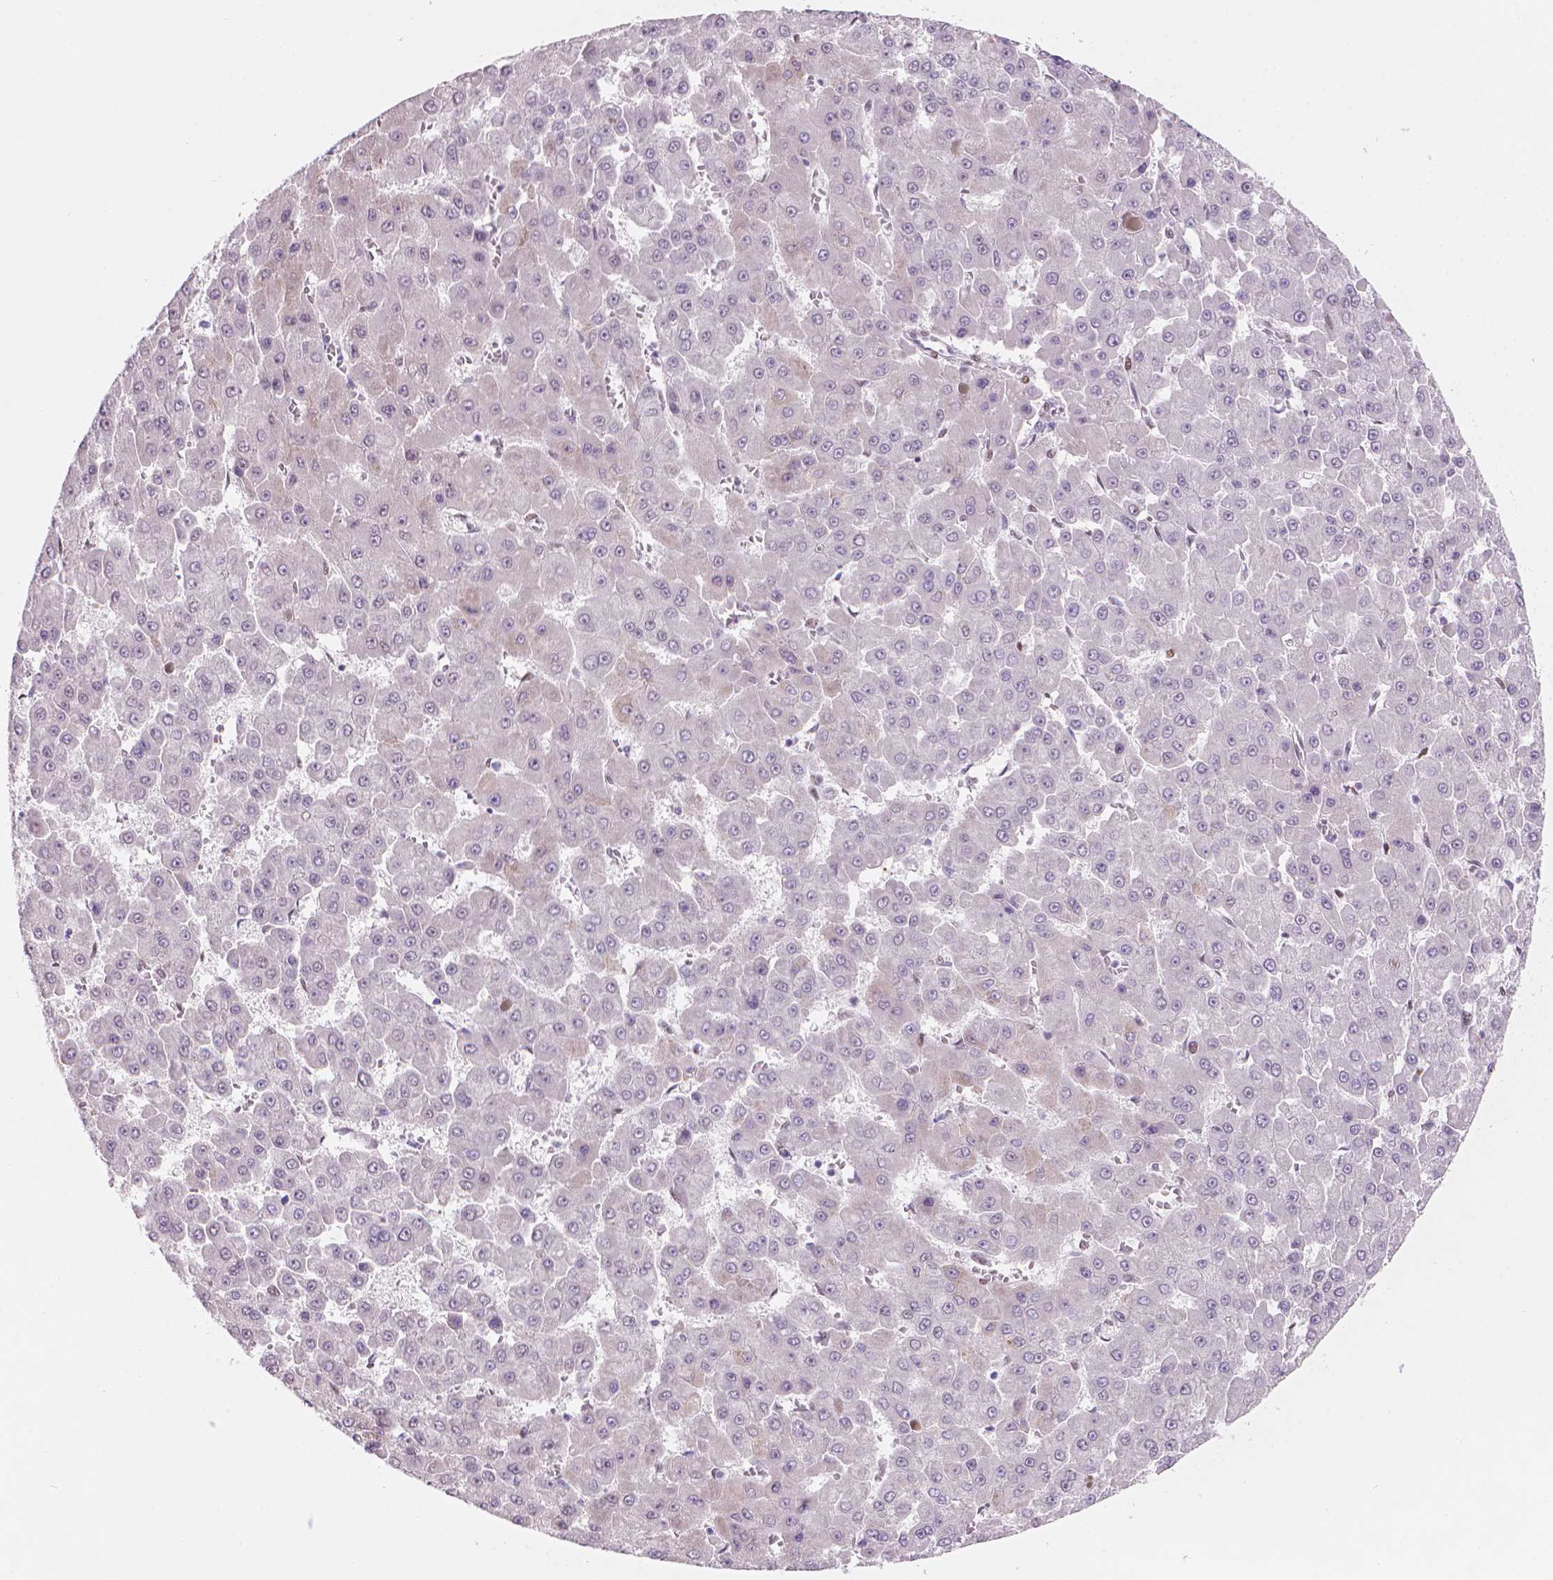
{"staining": {"intensity": "negative", "quantity": "none", "location": "none"}, "tissue": "liver cancer", "cell_type": "Tumor cells", "image_type": "cancer", "snomed": [{"axis": "morphology", "description": "Carcinoma, Hepatocellular, NOS"}, {"axis": "topography", "description": "Liver"}], "caption": "Immunohistochemistry (IHC) micrograph of human liver cancer stained for a protein (brown), which displays no expression in tumor cells.", "gene": "PIAS2", "patient": {"sex": "male", "age": 78}}